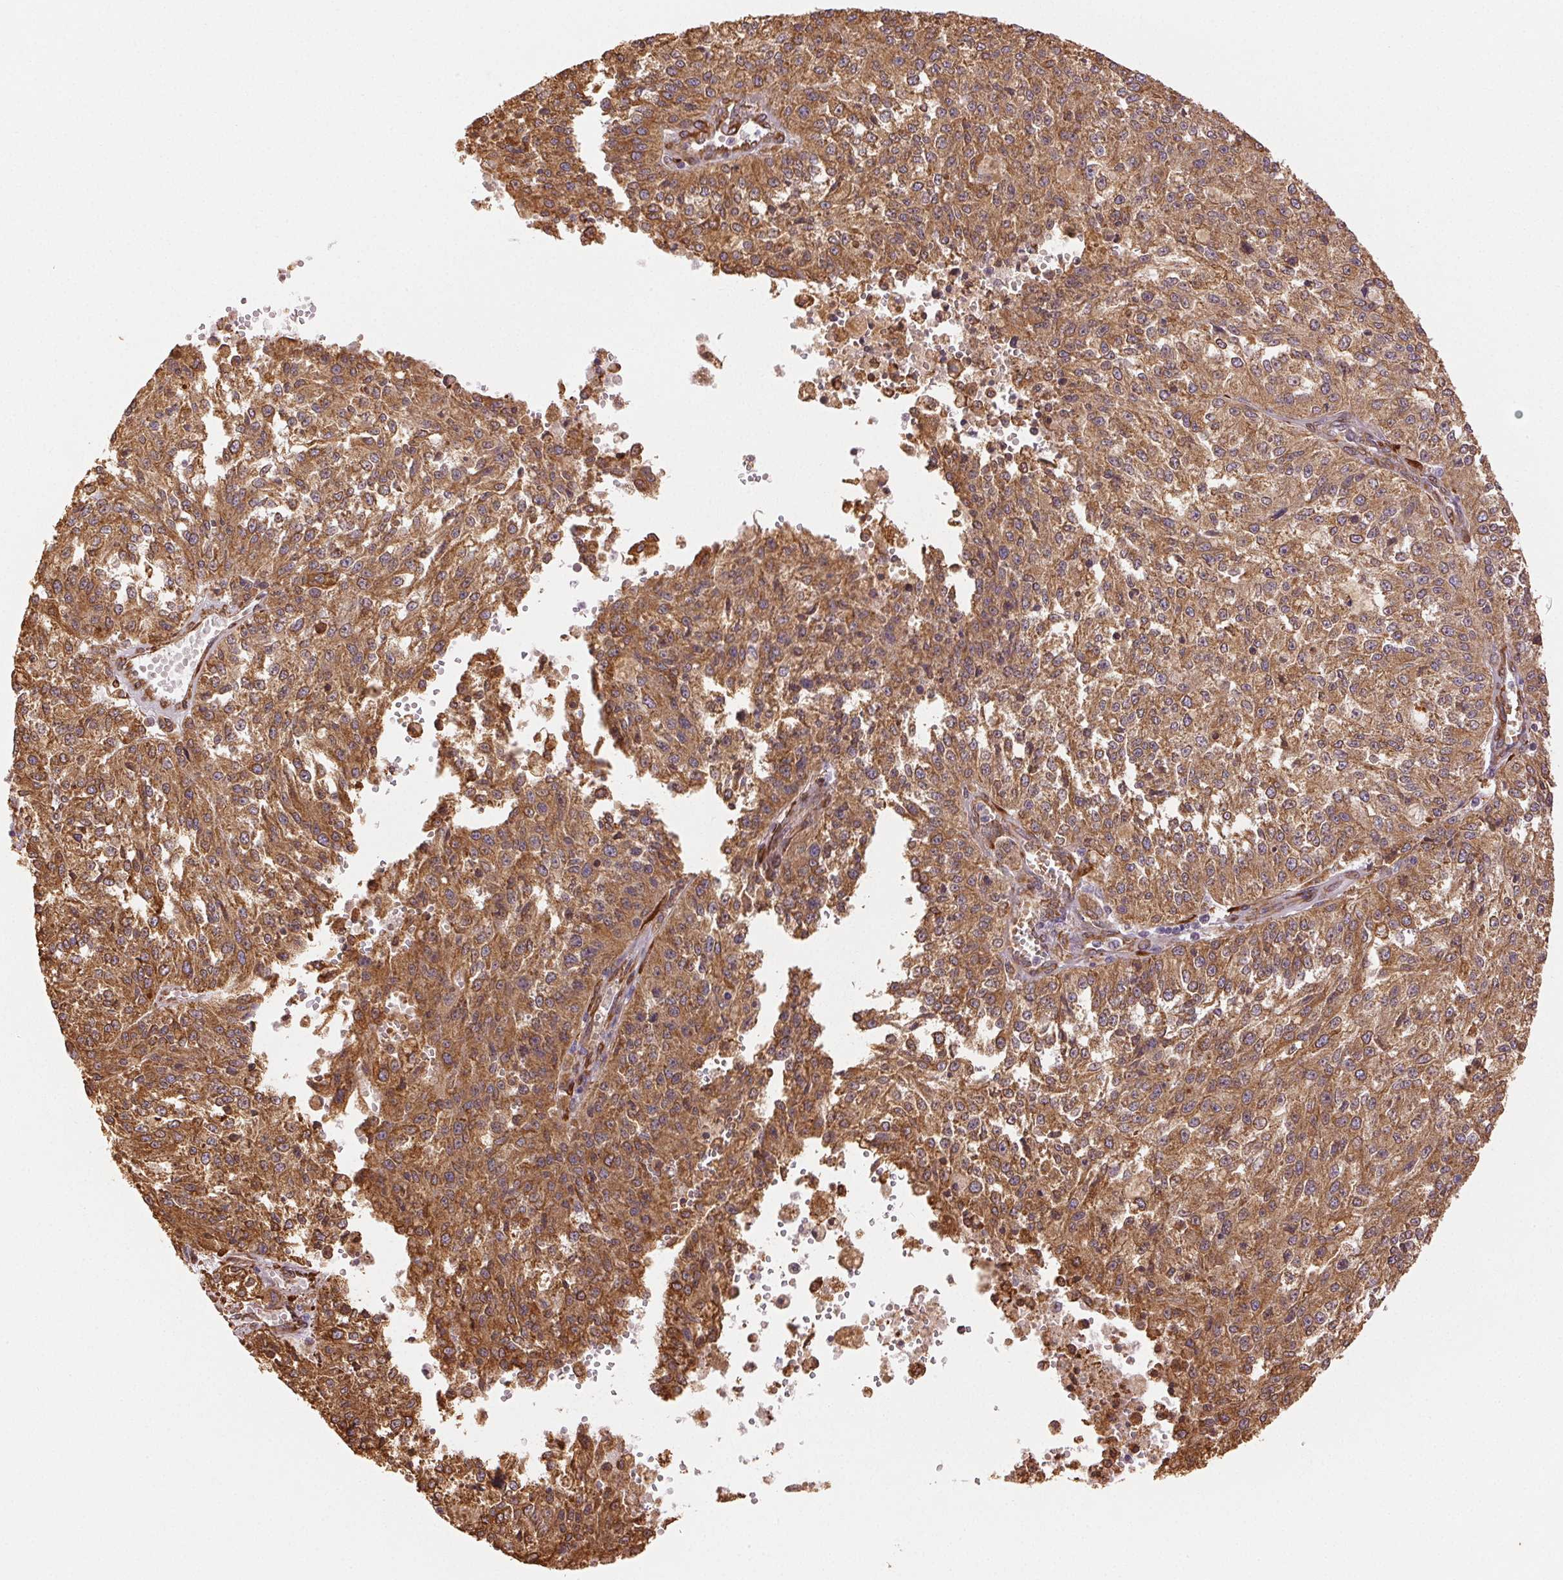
{"staining": {"intensity": "strong", "quantity": ">75%", "location": "cytoplasmic/membranous"}, "tissue": "melanoma", "cell_type": "Tumor cells", "image_type": "cancer", "snomed": [{"axis": "morphology", "description": "Malignant melanoma, Metastatic site"}, {"axis": "topography", "description": "Lymph node"}], "caption": "The immunohistochemical stain highlights strong cytoplasmic/membranous positivity in tumor cells of melanoma tissue.", "gene": "RCN3", "patient": {"sex": "female", "age": 64}}